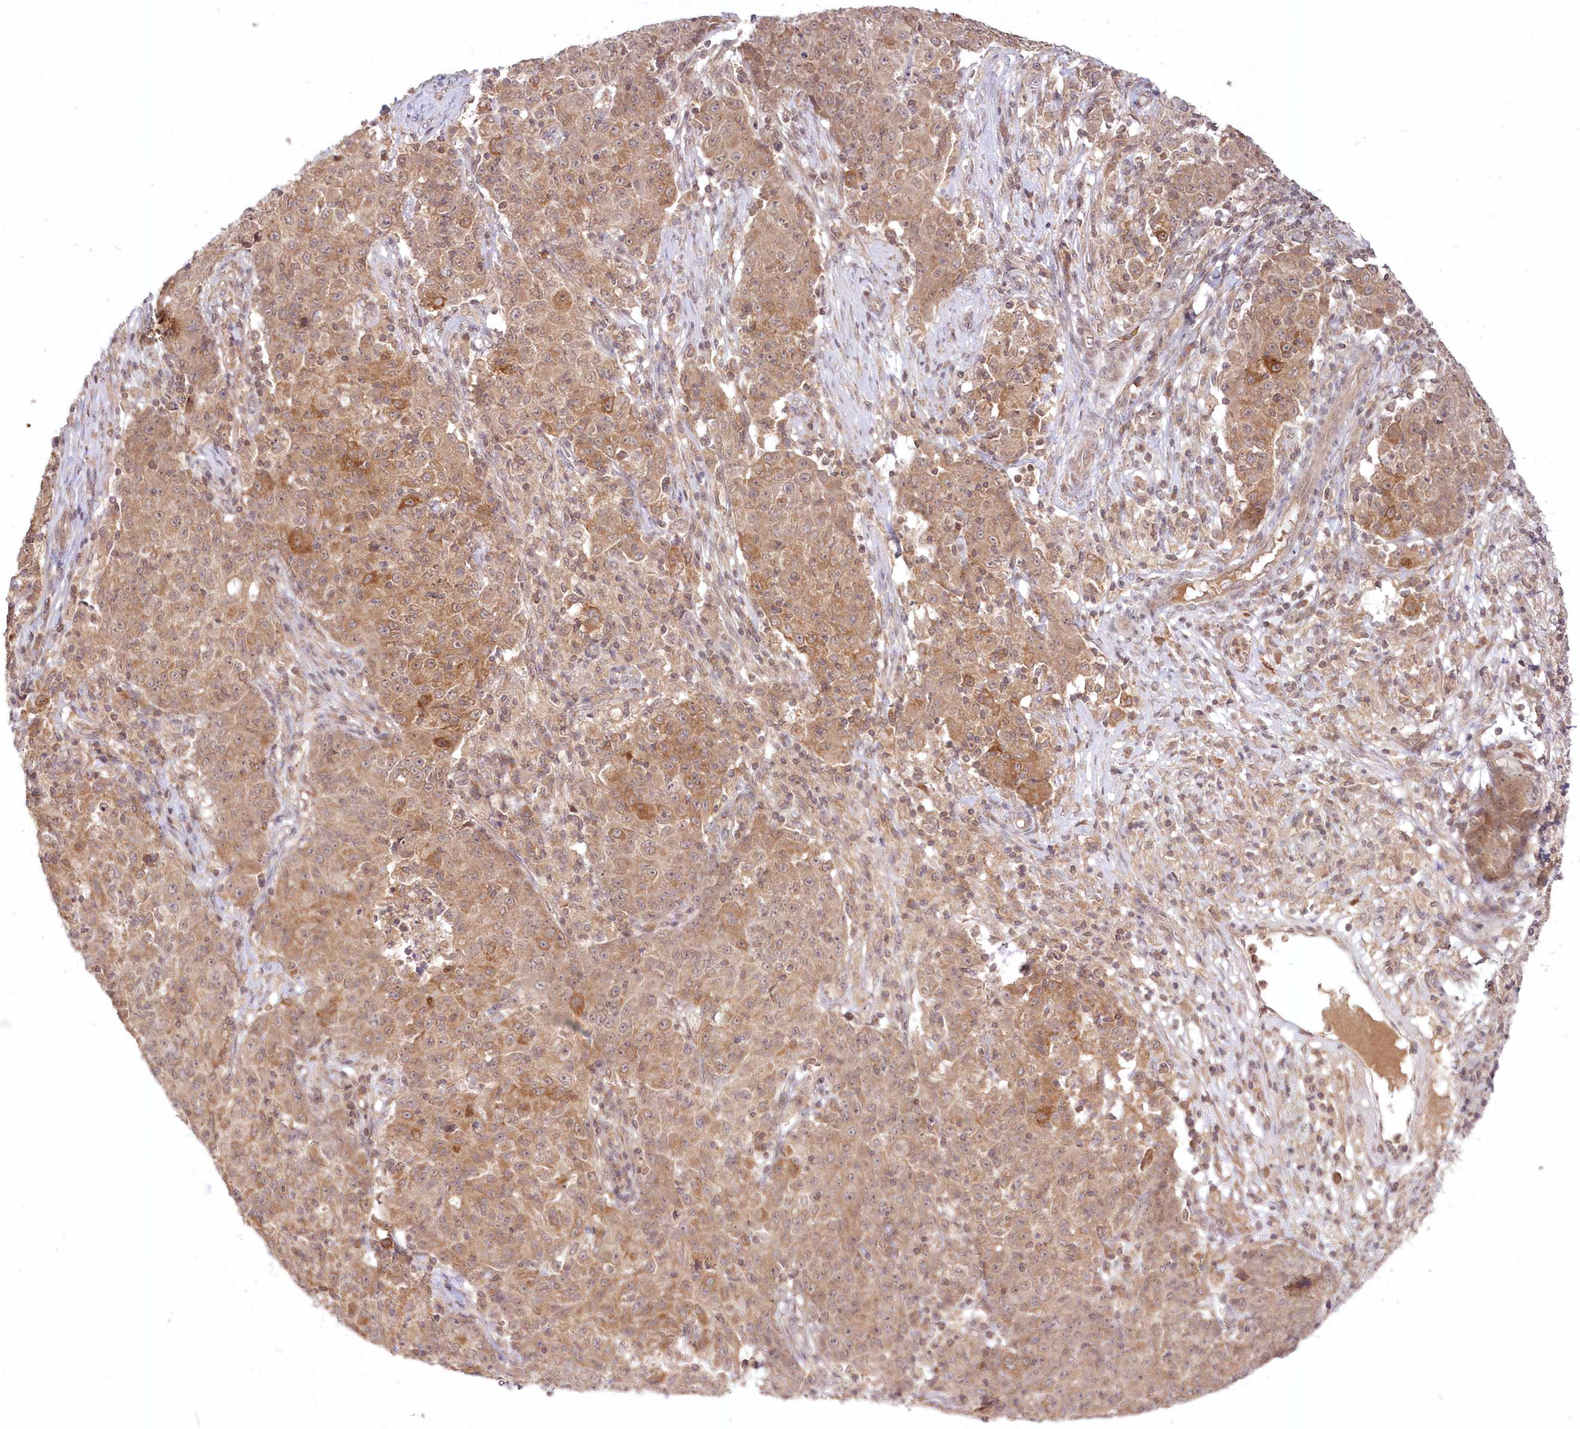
{"staining": {"intensity": "moderate", "quantity": ">75%", "location": "cytoplasmic/membranous"}, "tissue": "ovarian cancer", "cell_type": "Tumor cells", "image_type": "cancer", "snomed": [{"axis": "morphology", "description": "Carcinoma, endometroid"}, {"axis": "topography", "description": "Ovary"}], "caption": "Human ovarian cancer stained with a brown dye exhibits moderate cytoplasmic/membranous positive staining in approximately >75% of tumor cells.", "gene": "MTMR3", "patient": {"sex": "female", "age": 42}}